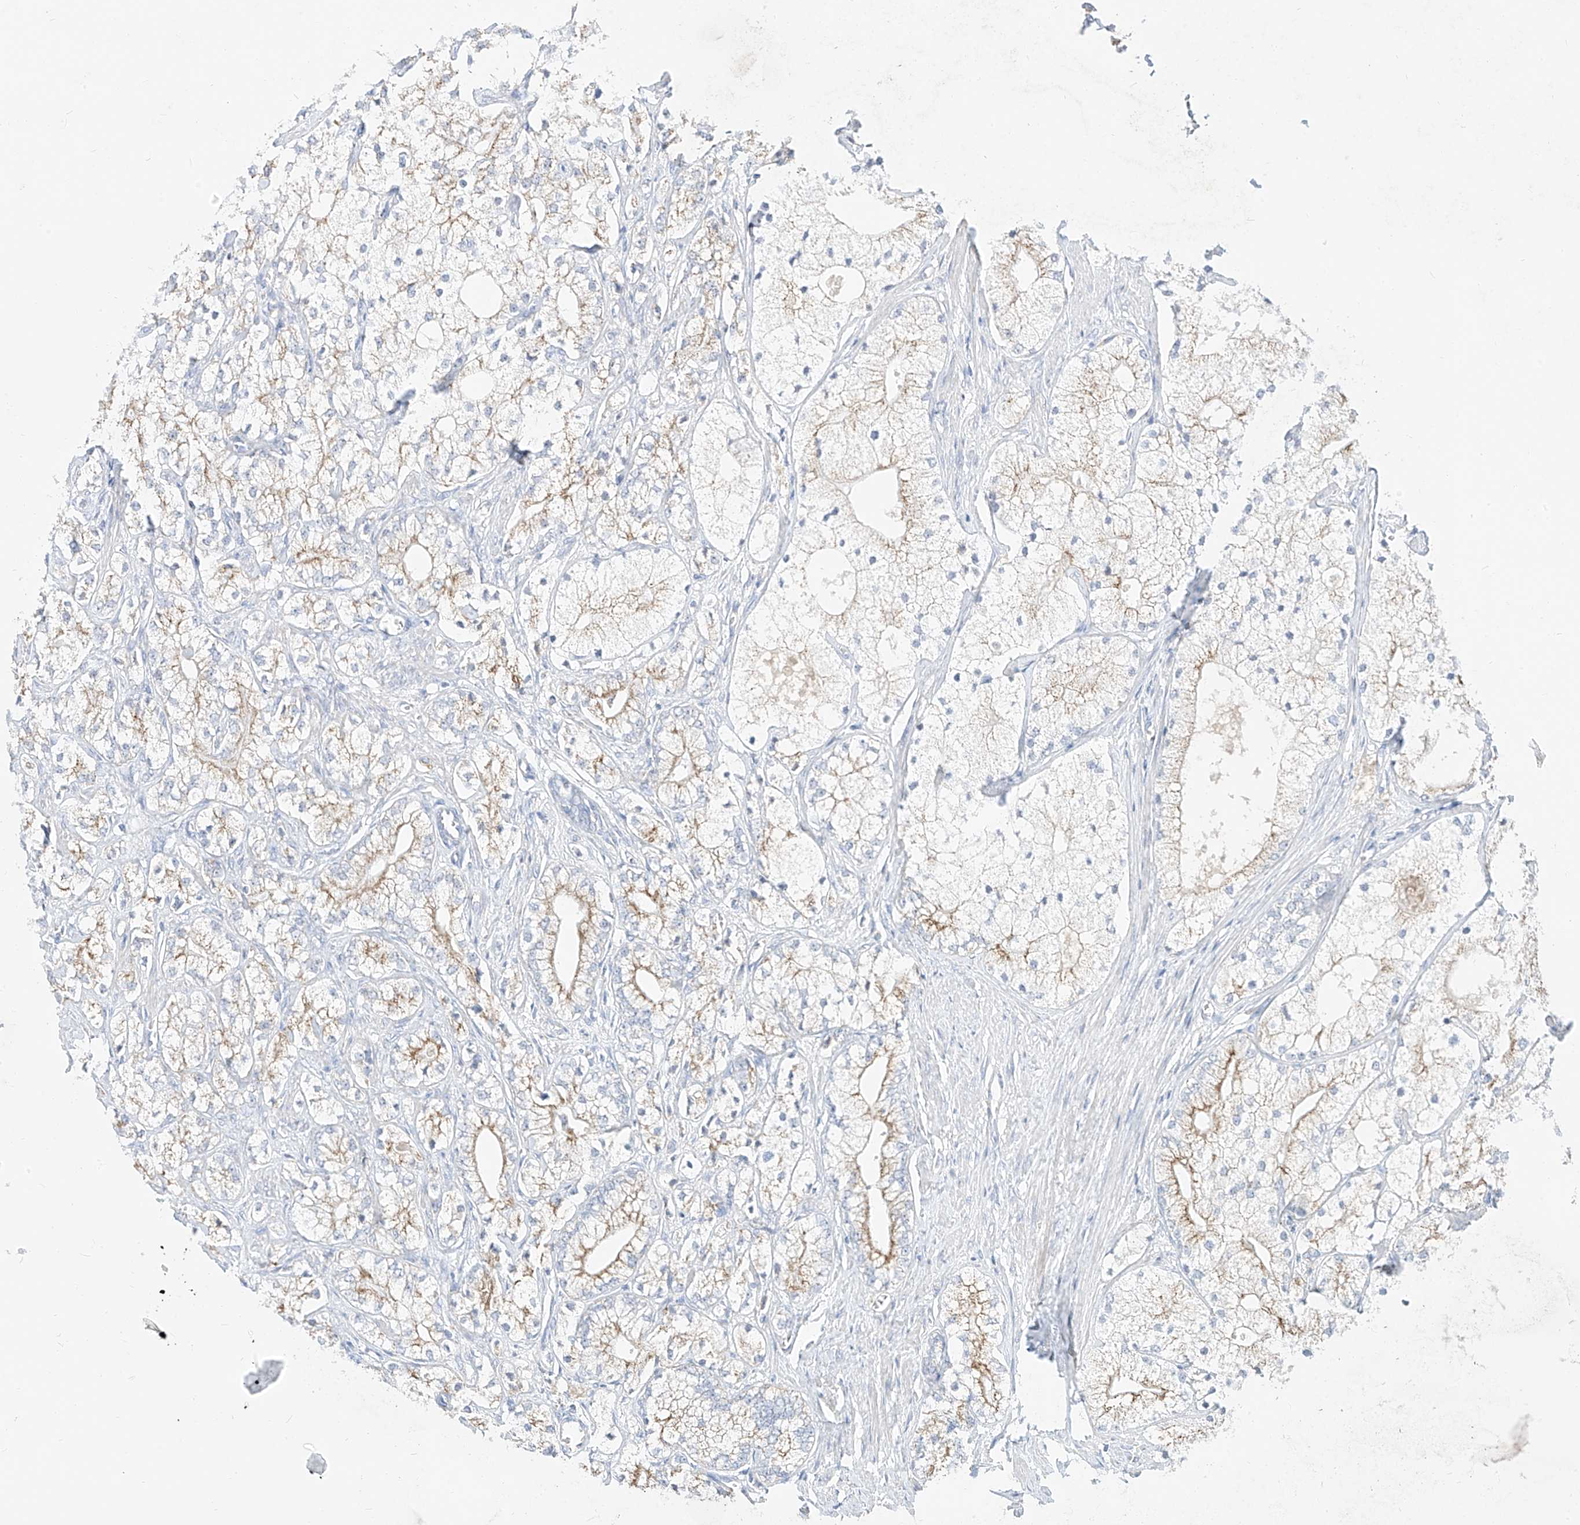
{"staining": {"intensity": "weak", "quantity": "25%-75%", "location": "cytoplasmic/membranous"}, "tissue": "prostate cancer", "cell_type": "Tumor cells", "image_type": "cancer", "snomed": [{"axis": "morphology", "description": "Adenocarcinoma, Low grade"}, {"axis": "topography", "description": "Prostate"}], "caption": "Human prostate cancer stained for a protein (brown) demonstrates weak cytoplasmic/membranous positive expression in about 25%-75% of tumor cells.", "gene": "RASA2", "patient": {"sex": "male", "age": 69}}